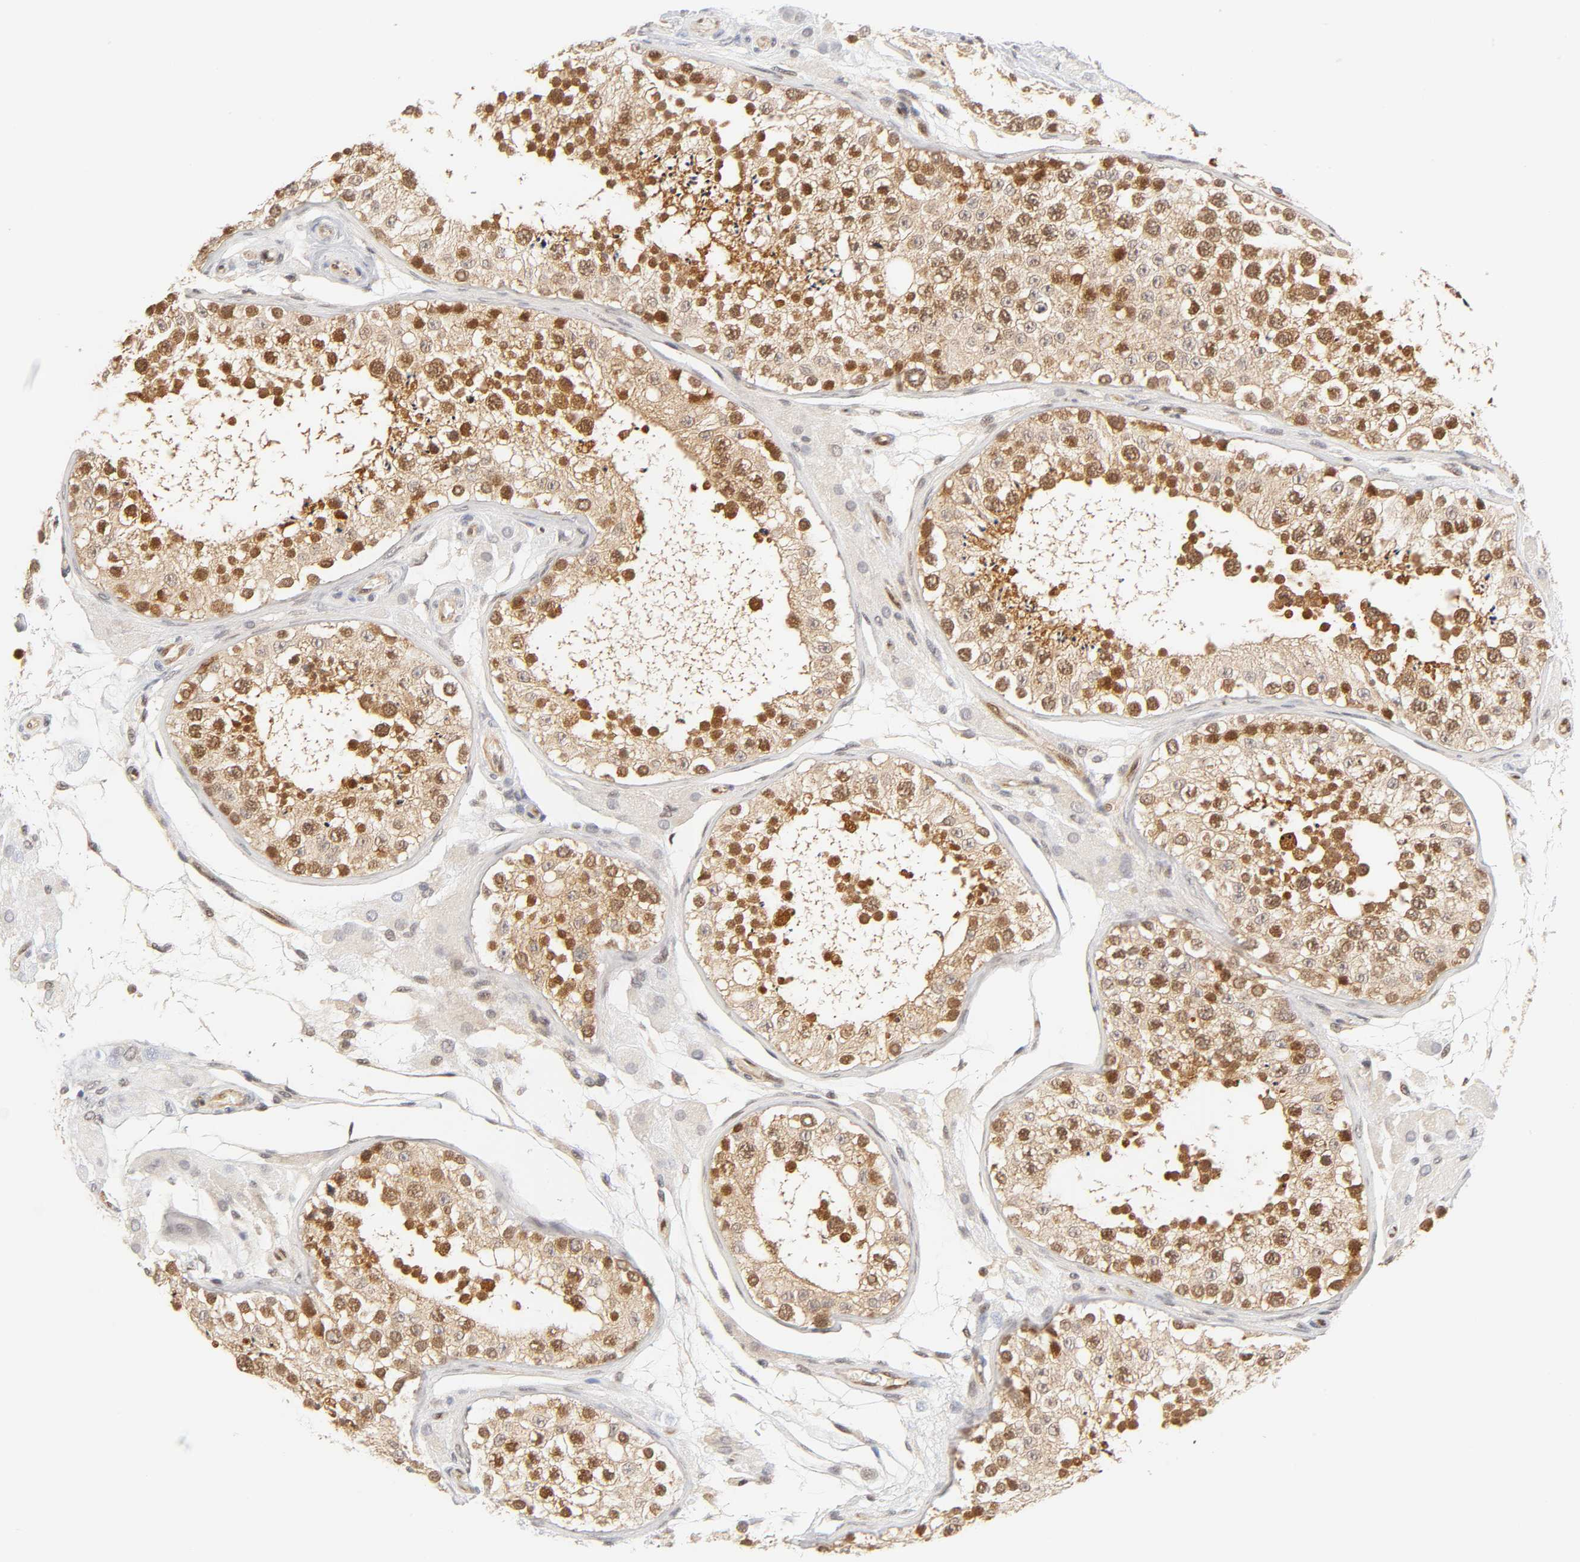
{"staining": {"intensity": "moderate", "quantity": ">75%", "location": "cytoplasmic/membranous,nuclear"}, "tissue": "testis", "cell_type": "Cells in seminiferous ducts", "image_type": "normal", "snomed": [{"axis": "morphology", "description": "Normal tissue, NOS"}, {"axis": "topography", "description": "Testis"}], "caption": "Protein analysis of unremarkable testis reveals moderate cytoplasmic/membranous,nuclear staining in approximately >75% of cells in seminiferous ducts.", "gene": "CDC37", "patient": {"sex": "male", "age": 26}}